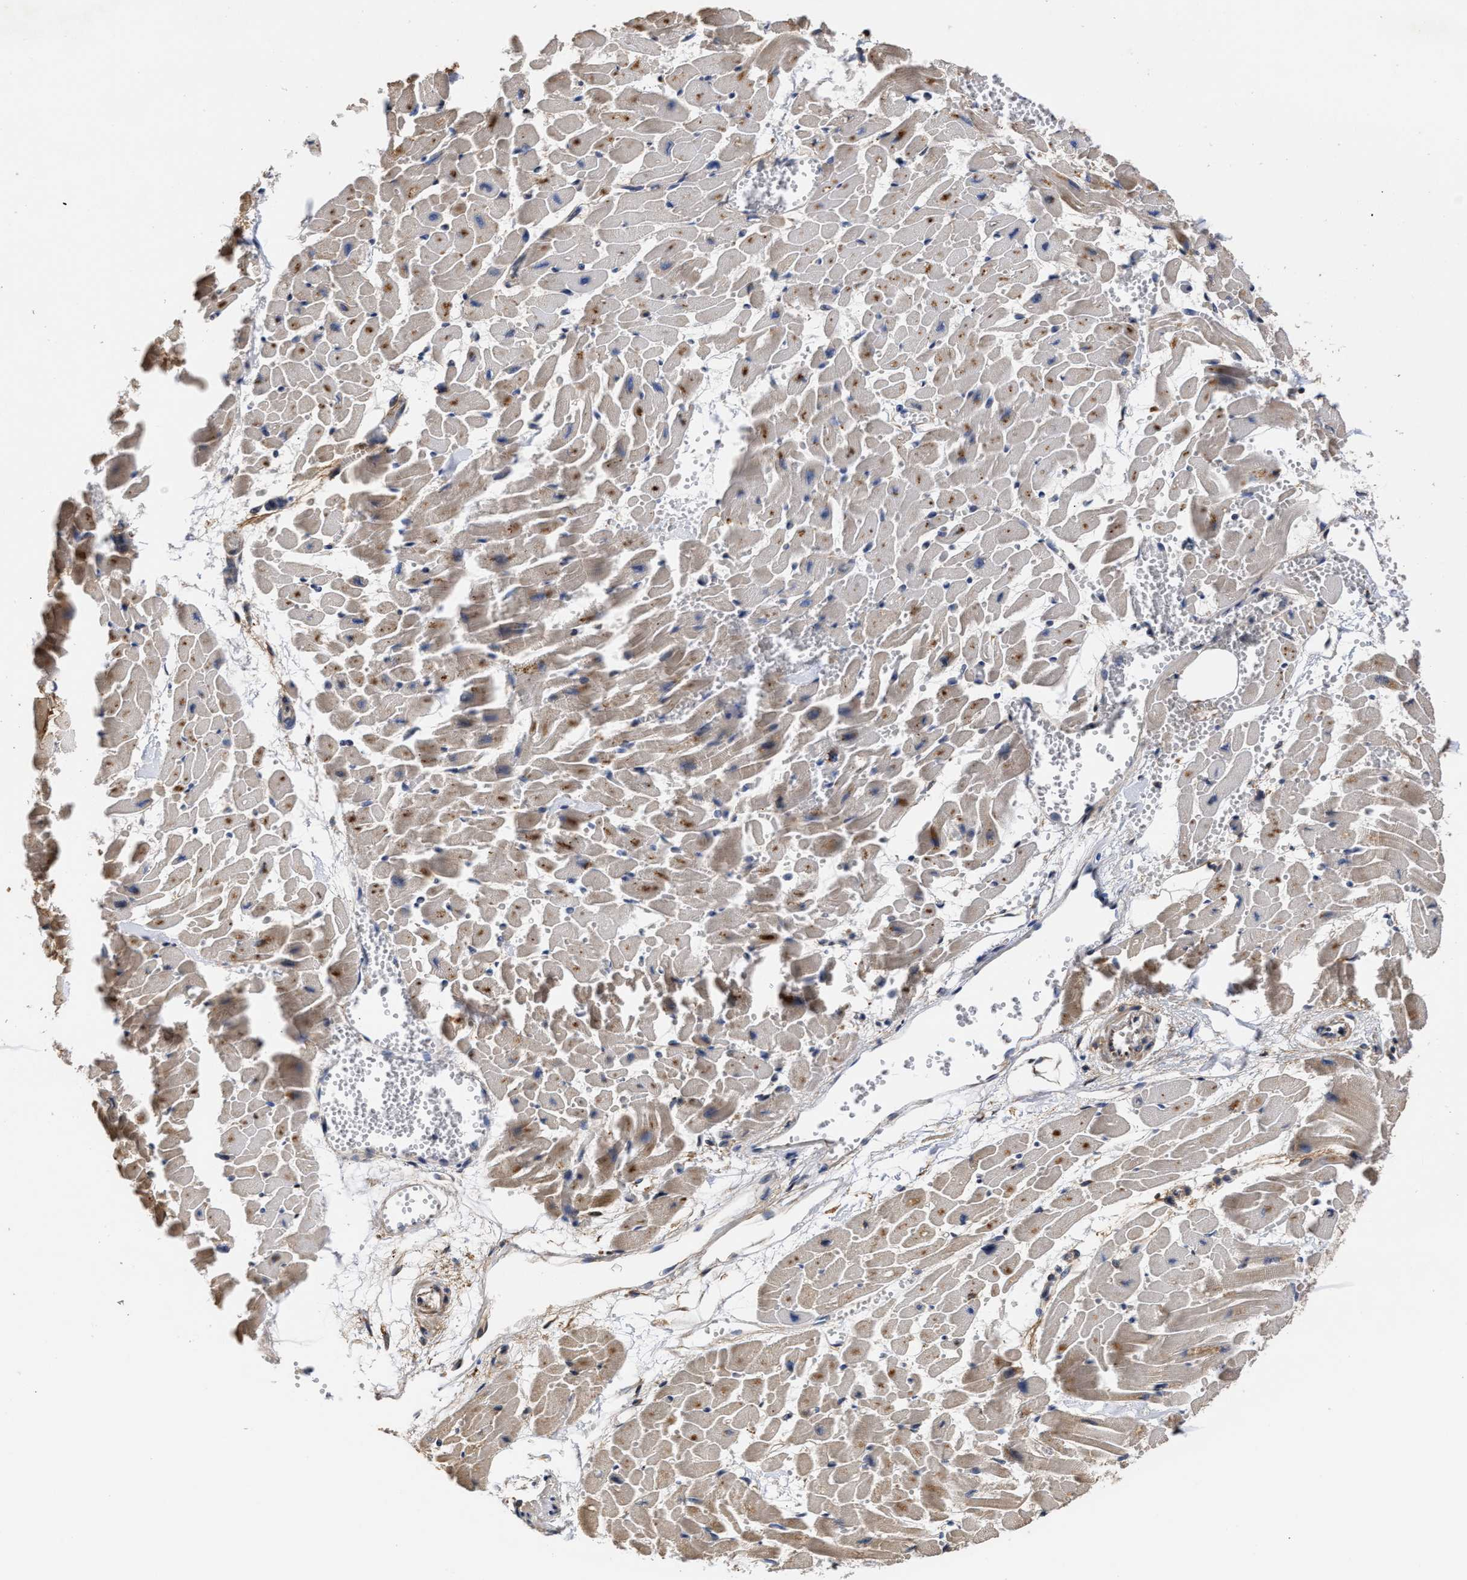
{"staining": {"intensity": "moderate", "quantity": ">75%", "location": "cytoplasmic/membranous"}, "tissue": "heart muscle", "cell_type": "Cardiomyocytes", "image_type": "normal", "snomed": [{"axis": "morphology", "description": "Normal tissue, NOS"}, {"axis": "topography", "description": "Heart"}], "caption": "Immunohistochemistry (IHC) histopathology image of normal heart muscle: heart muscle stained using immunohistochemistry (IHC) demonstrates medium levels of moderate protein expression localized specifically in the cytoplasmic/membranous of cardiomyocytes, appearing as a cytoplasmic/membranous brown color.", "gene": "GOSR1", "patient": {"sex": "female", "age": 19}}